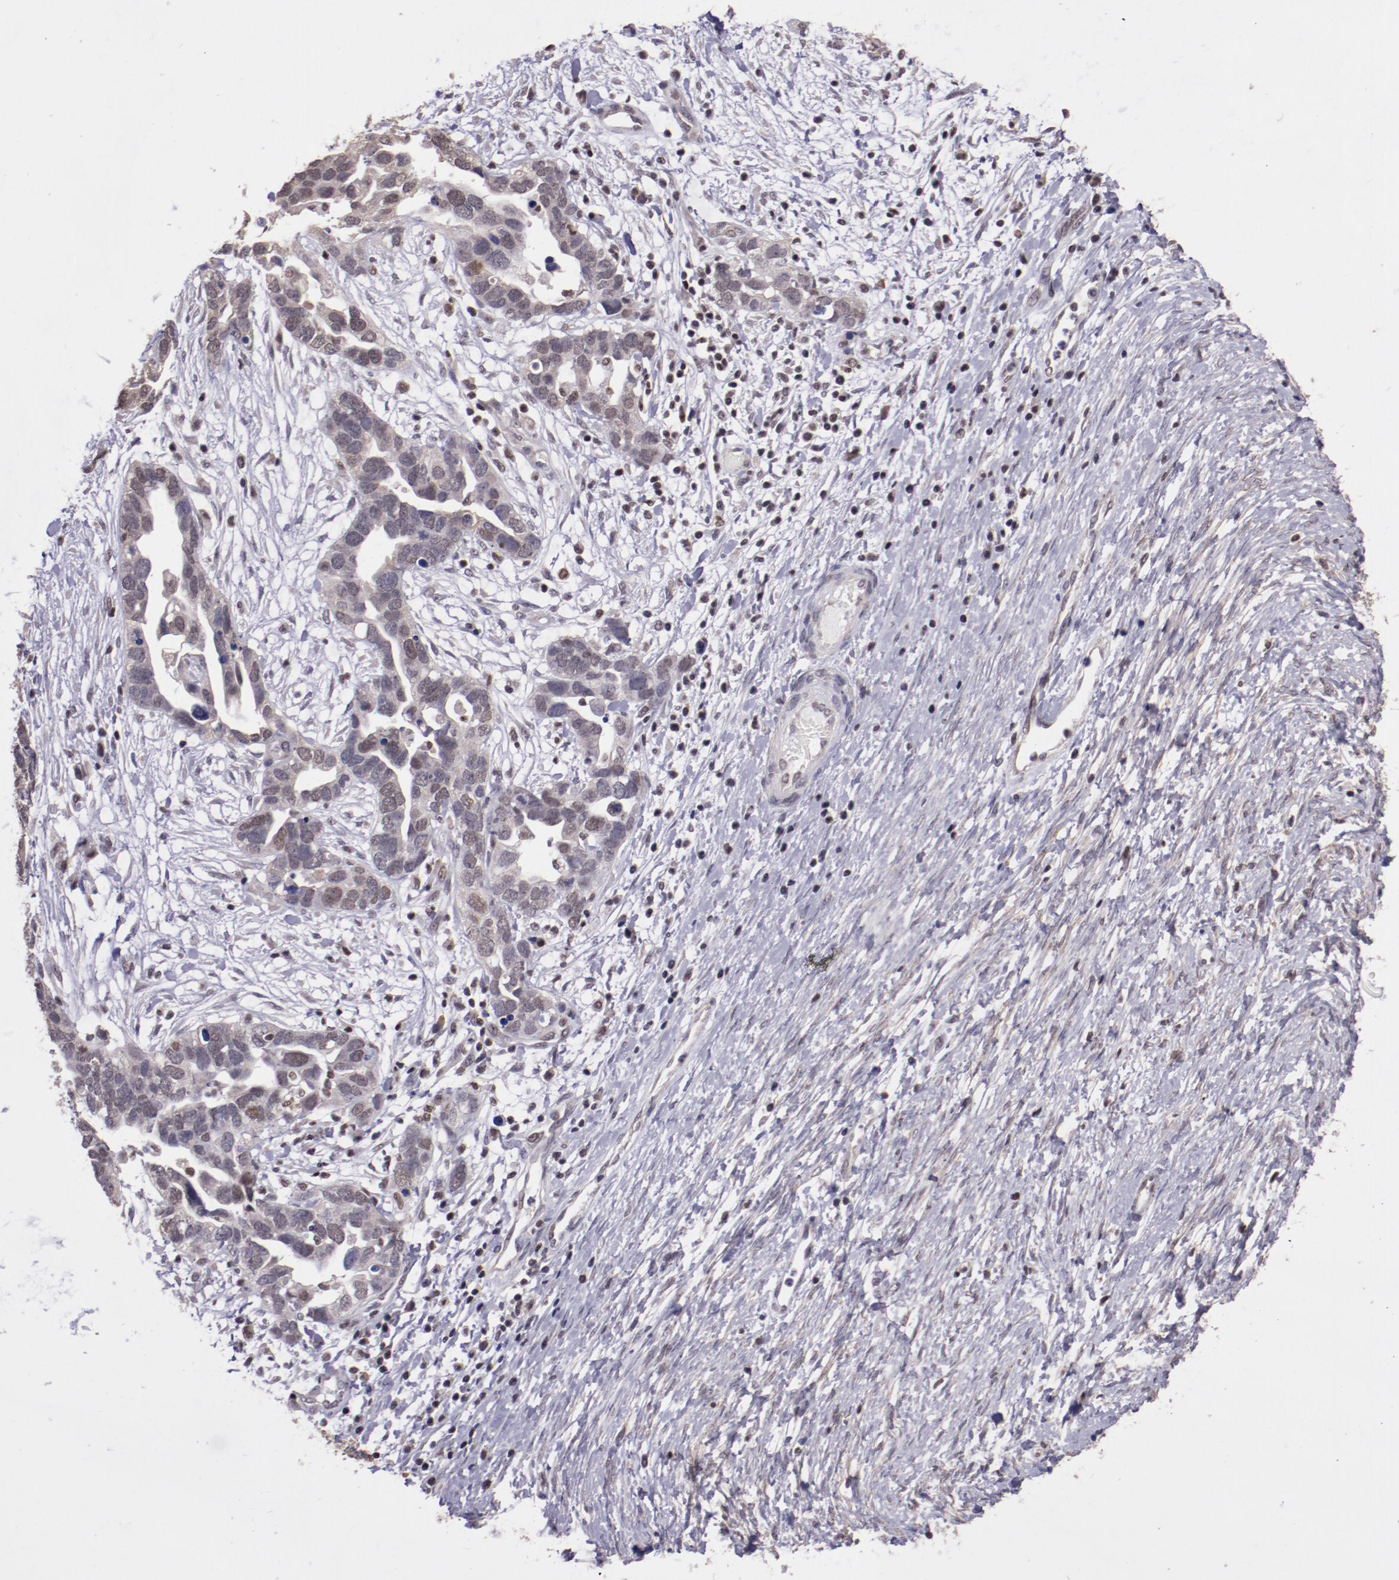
{"staining": {"intensity": "weak", "quantity": "25%-75%", "location": "nuclear"}, "tissue": "ovarian cancer", "cell_type": "Tumor cells", "image_type": "cancer", "snomed": [{"axis": "morphology", "description": "Cystadenocarcinoma, serous, NOS"}, {"axis": "topography", "description": "Ovary"}], "caption": "An immunohistochemistry image of neoplastic tissue is shown. Protein staining in brown shows weak nuclear positivity in ovarian cancer within tumor cells.", "gene": "ELF1", "patient": {"sex": "female", "age": 54}}